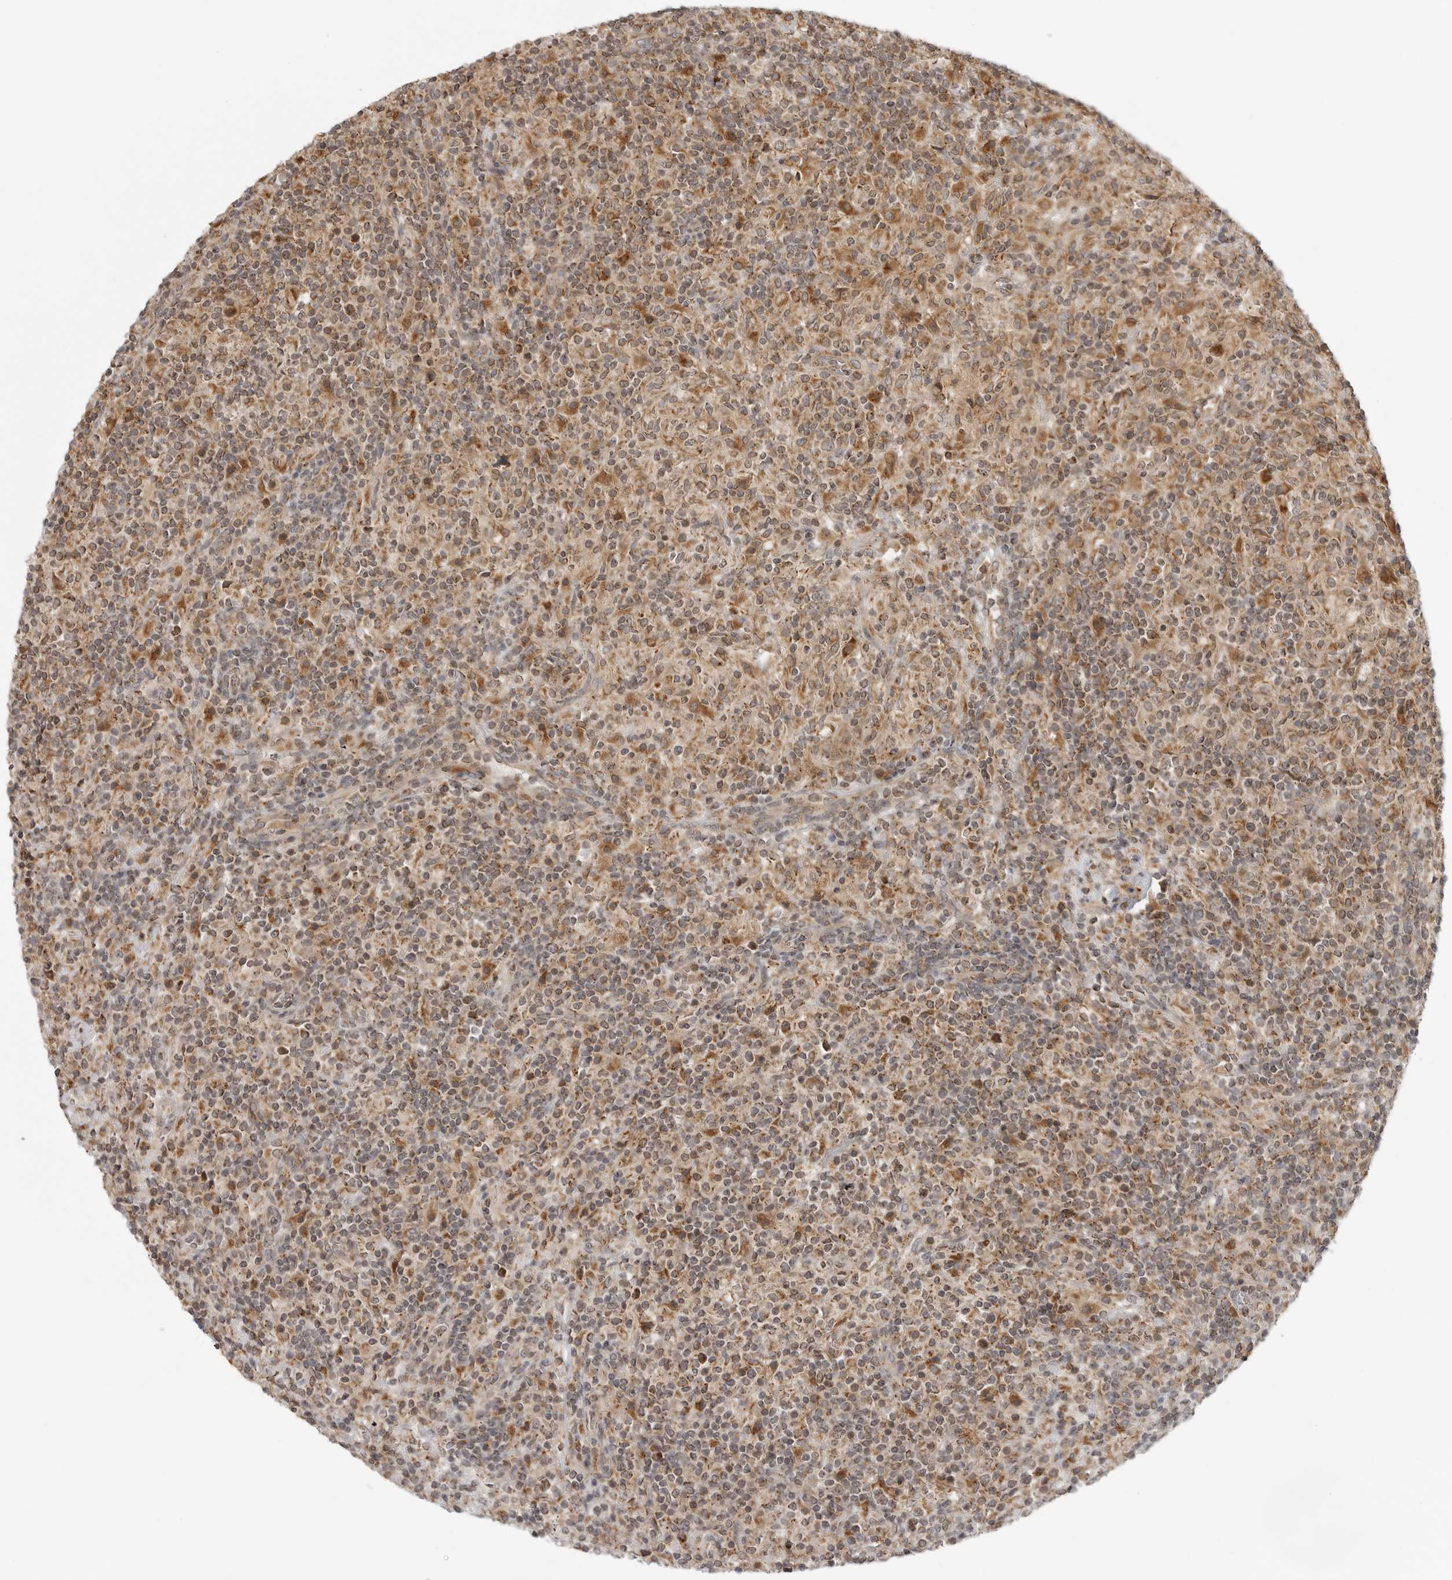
{"staining": {"intensity": "weak", "quantity": ">75%", "location": "cytoplasmic/membranous"}, "tissue": "lymphoma", "cell_type": "Tumor cells", "image_type": "cancer", "snomed": [{"axis": "morphology", "description": "Hodgkin's disease, NOS"}, {"axis": "topography", "description": "Lymph node"}], "caption": "Hodgkin's disease stained with DAB (3,3'-diaminobenzidine) IHC reveals low levels of weak cytoplasmic/membranous staining in approximately >75% of tumor cells.", "gene": "COPA", "patient": {"sex": "male", "age": 70}}